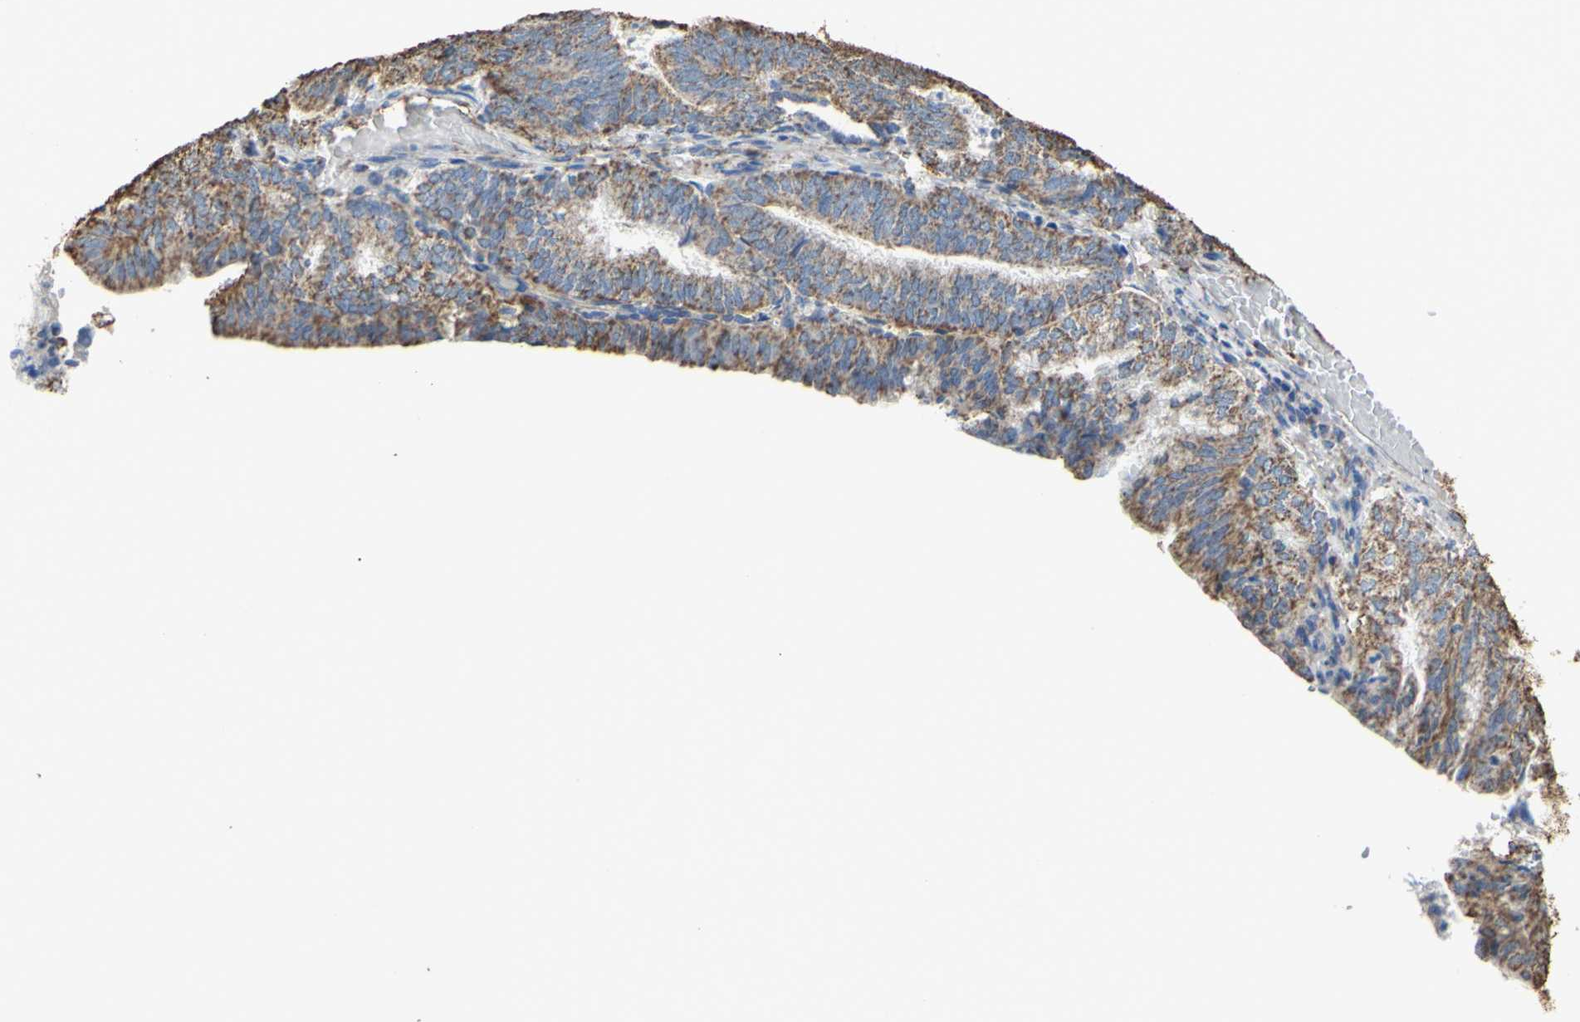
{"staining": {"intensity": "moderate", "quantity": ">75%", "location": "cytoplasmic/membranous"}, "tissue": "endometrial cancer", "cell_type": "Tumor cells", "image_type": "cancer", "snomed": [{"axis": "morphology", "description": "Adenocarcinoma, NOS"}, {"axis": "topography", "description": "Uterus"}], "caption": "Endometrial cancer was stained to show a protein in brown. There is medium levels of moderate cytoplasmic/membranous staining in approximately >75% of tumor cells.", "gene": "CMKLR2", "patient": {"sex": "female", "age": 60}}